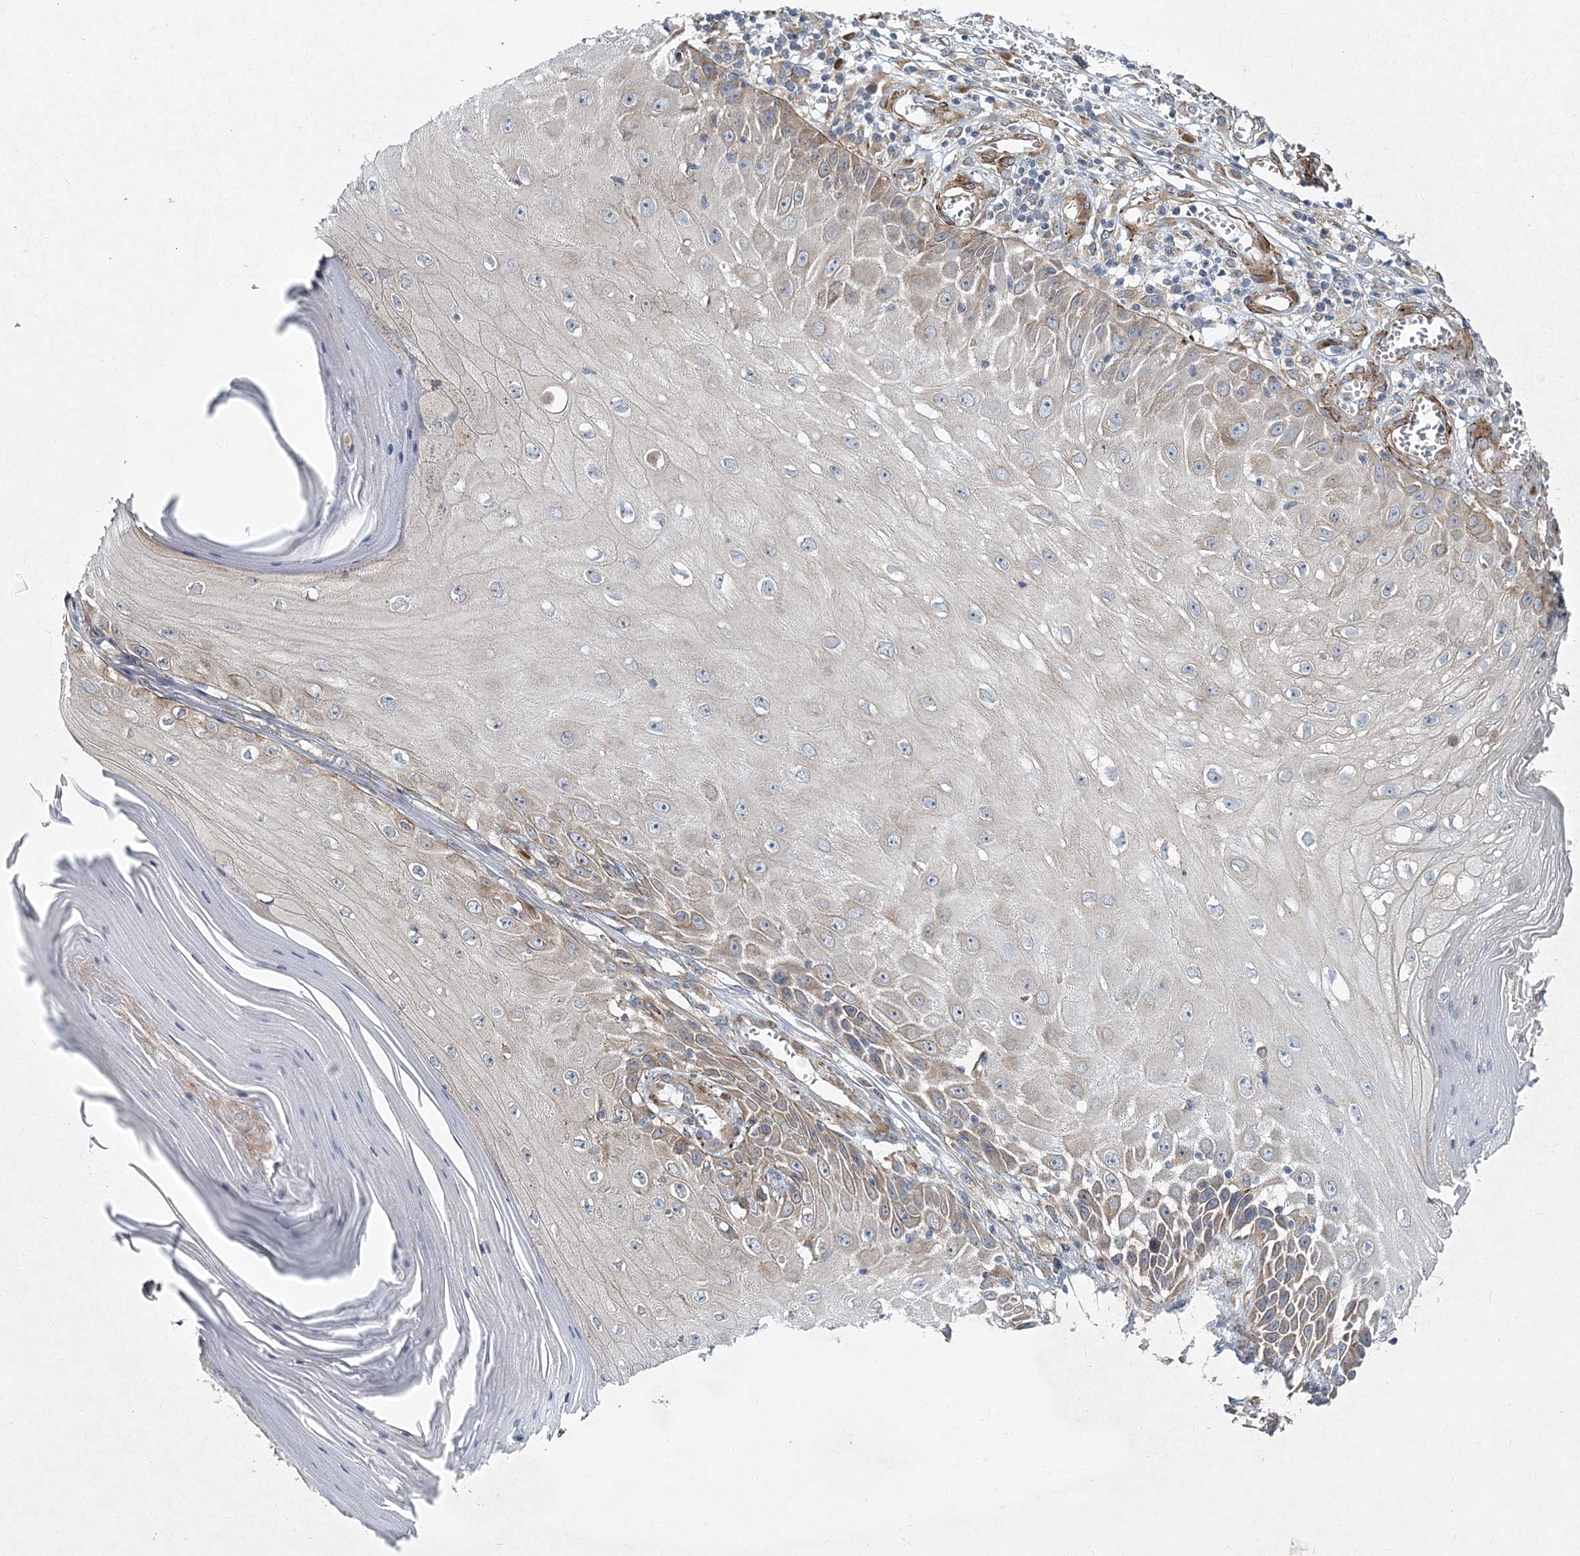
{"staining": {"intensity": "weak", "quantity": "<25%", "location": "cytoplasmic/membranous"}, "tissue": "skin cancer", "cell_type": "Tumor cells", "image_type": "cancer", "snomed": [{"axis": "morphology", "description": "Squamous cell carcinoma, NOS"}, {"axis": "topography", "description": "Skin"}], "caption": "An immunohistochemistry (IHC) micrograph of skin cancer is shown. There is no staining in tumor cells of skin cancer.", "gene": "NBAS", "patient": {"sex": "female", "age": 73}}